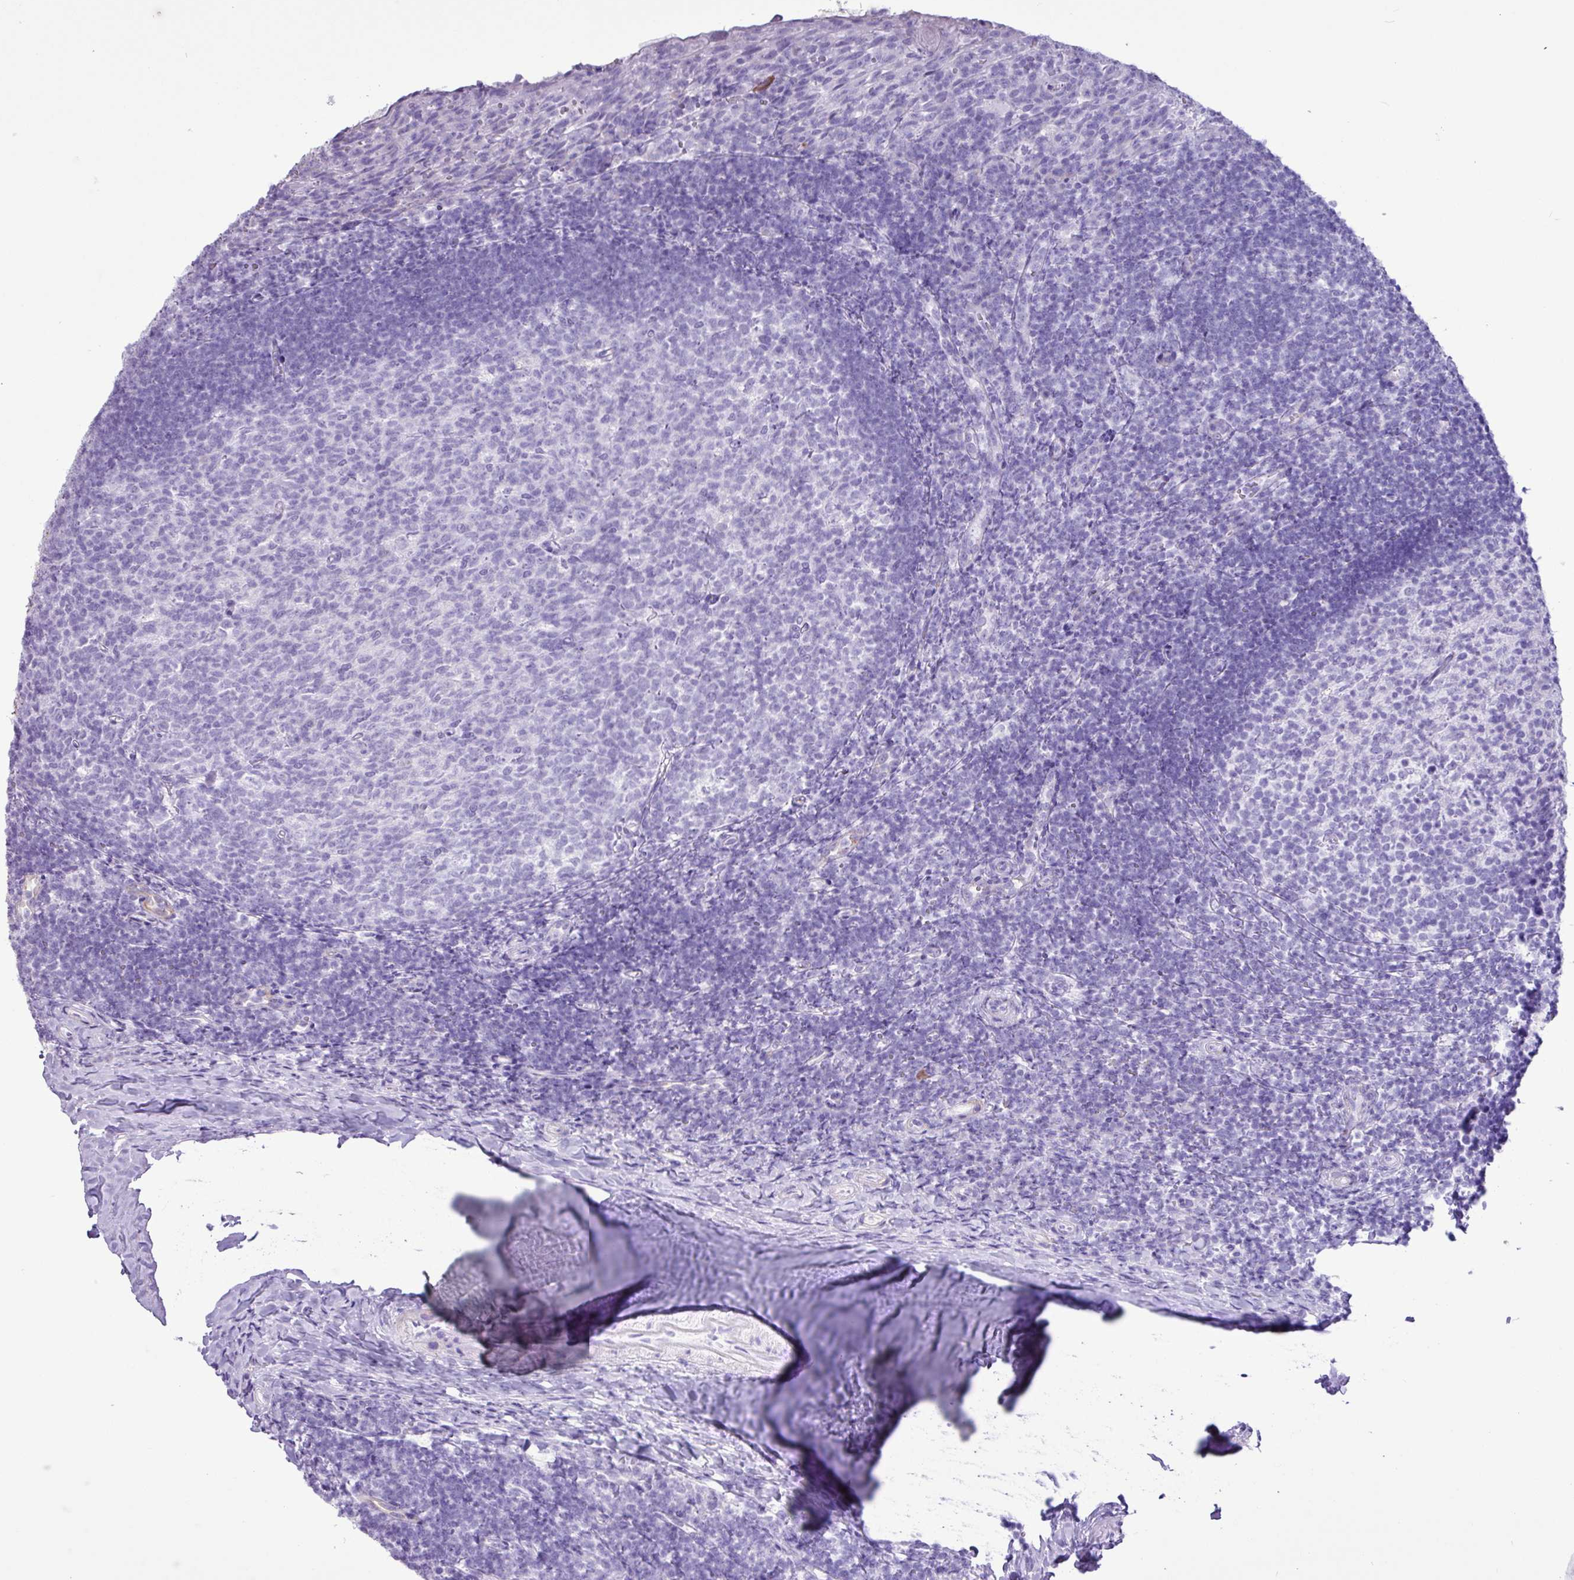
{"staining": {"intensity": "negative", "quantity": "none", "location": "none"}, "tissue": "tonsil", "cell_type": "Germinal center cells", "image_type": "normal", "snomed": [{"axis": "morphology", "description": "Normal tissue, NOS"}, {"axis": "topography", "description": "Tonsil"}], "caption": "High power microscopy photomicrograph of an immunohistochemistry (IHC) micrograph of benign tonsil, revealing no significant staining in germinal center cells. (DAB (3,3'-diaminobenzidine) IHC, high magnification).", "gene": "CKMT2", "patient": {"sex": "female", "age": 10}}